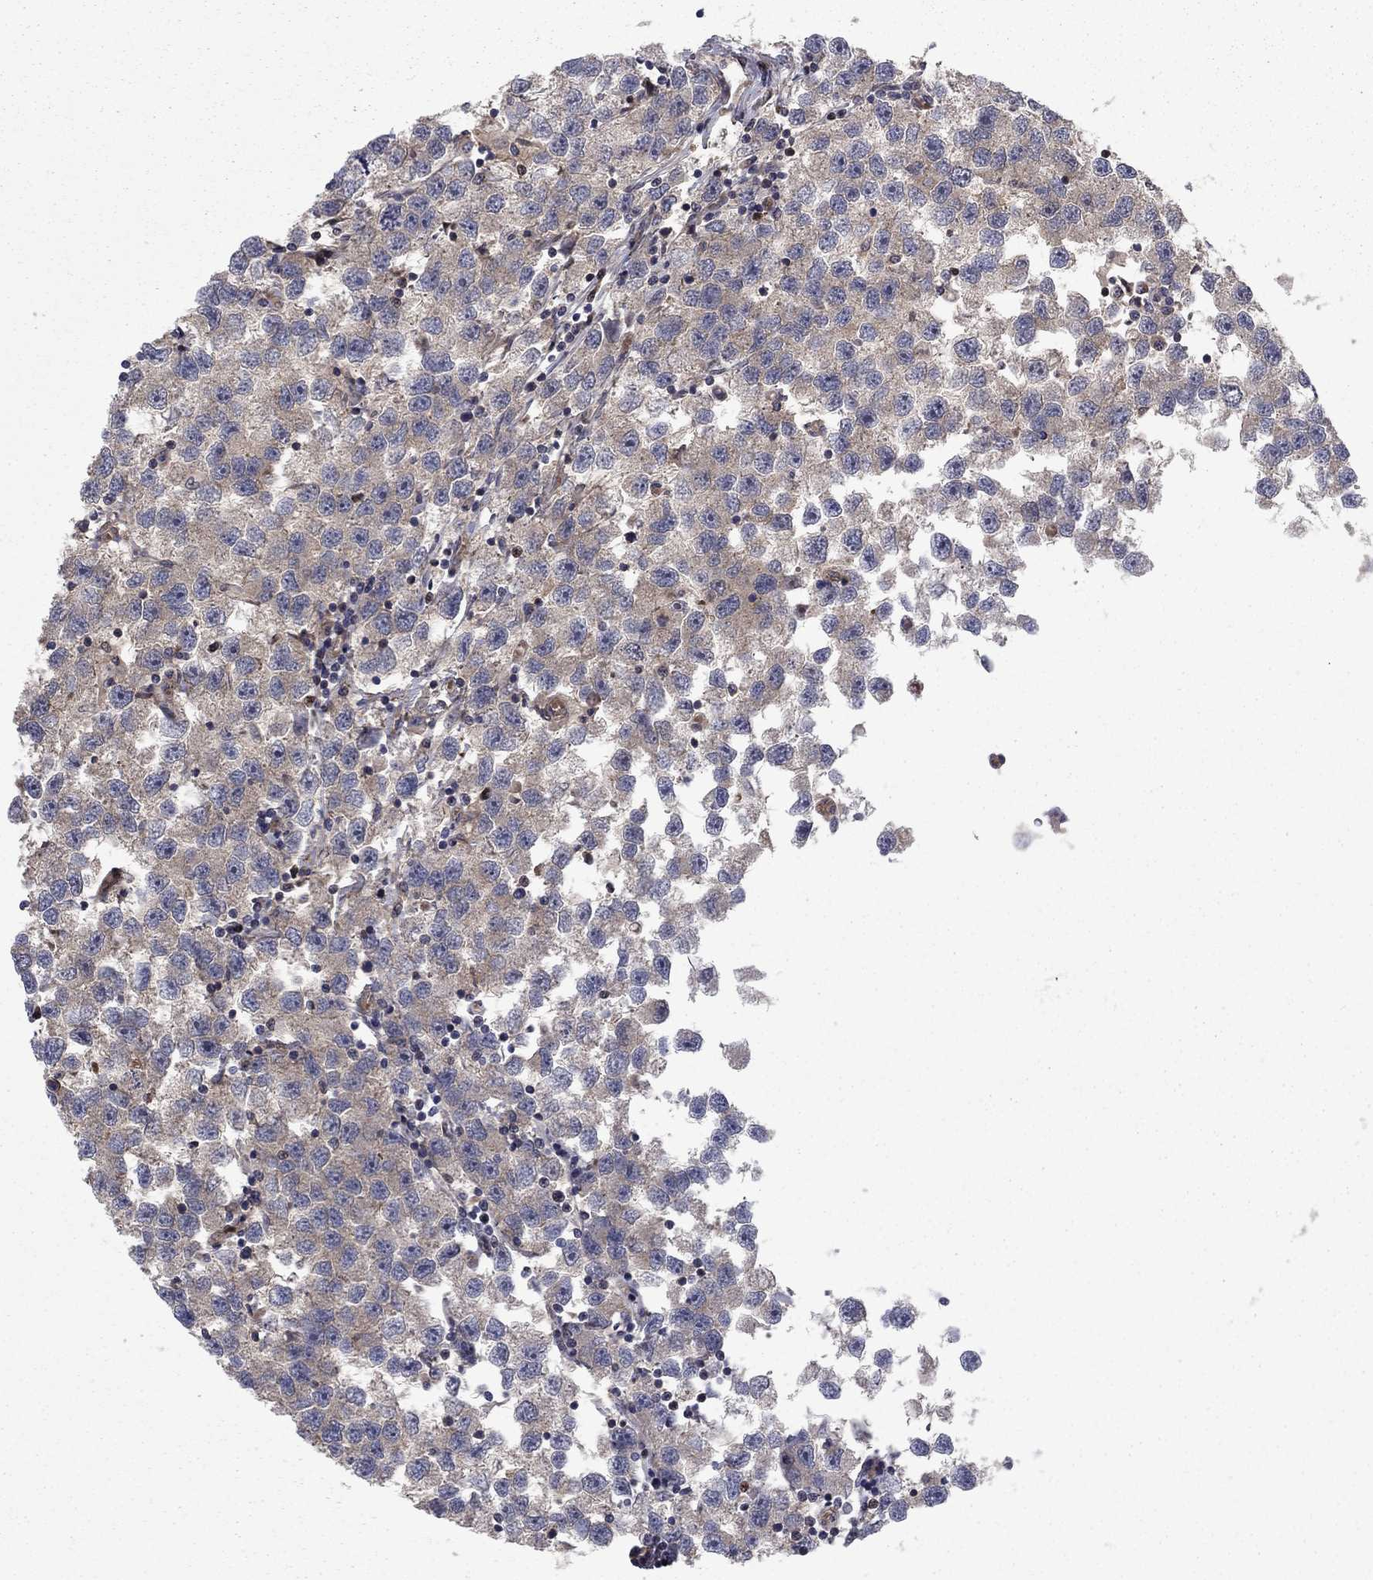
{"staining": {"intensity": "strong", "quantity": "<25%", "location": "cytoplasmic/membranous"}, "tissue": "testis cancer", "cell_type": "Tumor cells", "image_type": "cancer", "snomed": [{"axis": "morphology", "description": "Seminoma, NOS"}, {"axis": "topography", "description": "Testis"}], "caption": "A brown stain highlights strong cytoplasmic/membranous staining of a protein in seminoma (testis) tumor cells. (DAB (3,3'-diaminobenzidine) = brown stain, brightfield microscopy at high magnification).", "gene": "HDAC4", "patient": {"sex": "male", "age": 26}}